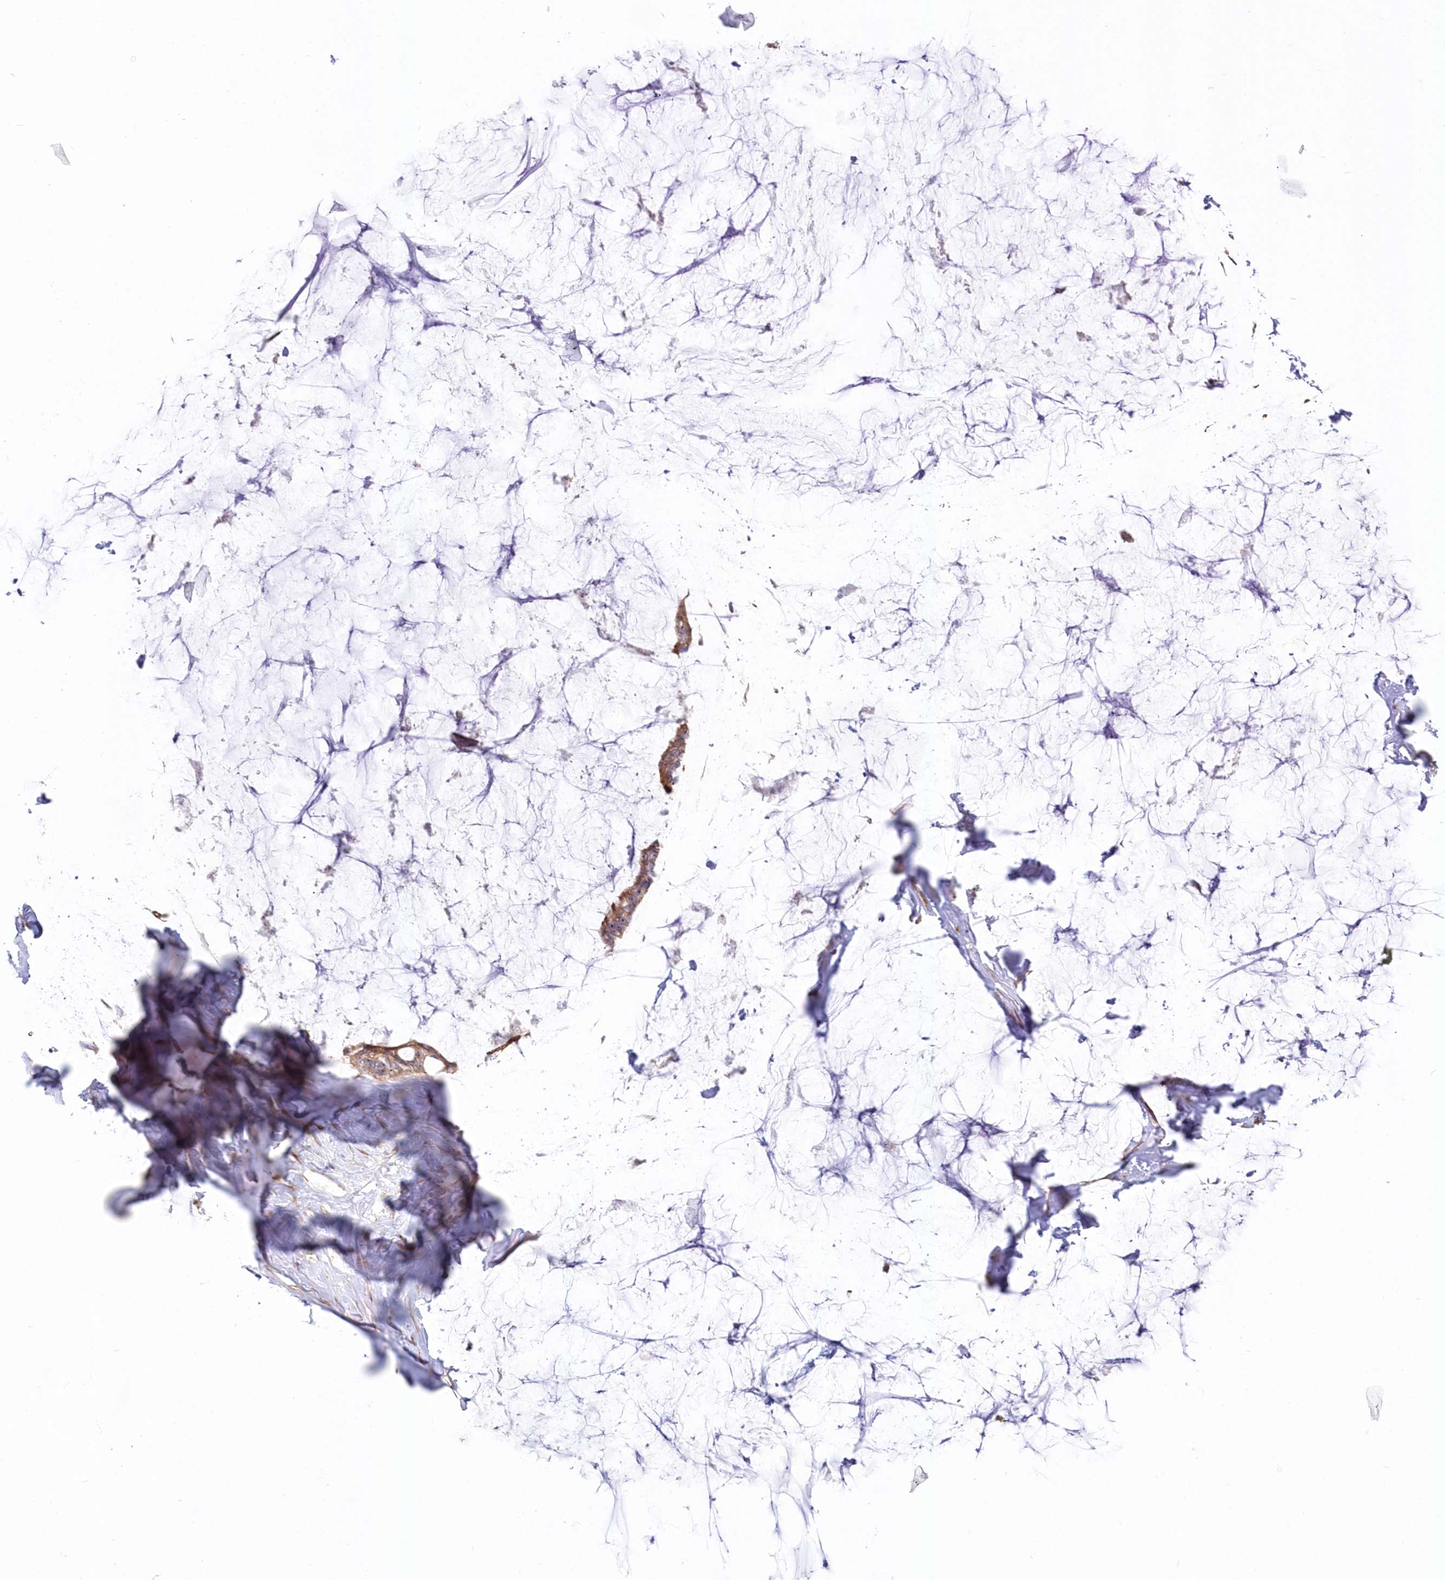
{"staining": {"intensity": "moderate", "quantity": ">75%", "location": "cytoplasmic/membranous,nuclear"}, "tissue": "ovarian cancer", "cell_type": "Tumor cells", "image_type": "cancer", "snomed": [{"axis": "morphology", "description": "Cystadenocarcinoma, mucinous, NOS"}, {"axis": "topography", "description": "Ovary"}], "caption": "Immunohistochemical staining of human mucinous cystadenocarcinoma (ovarian) shows medium levels of moderate cytoplasmic/membranous and nuclear protein staining in about >75% of tumor cells.", "gene": "TBCA", "patient": {"sex": "female", "age": 39}}